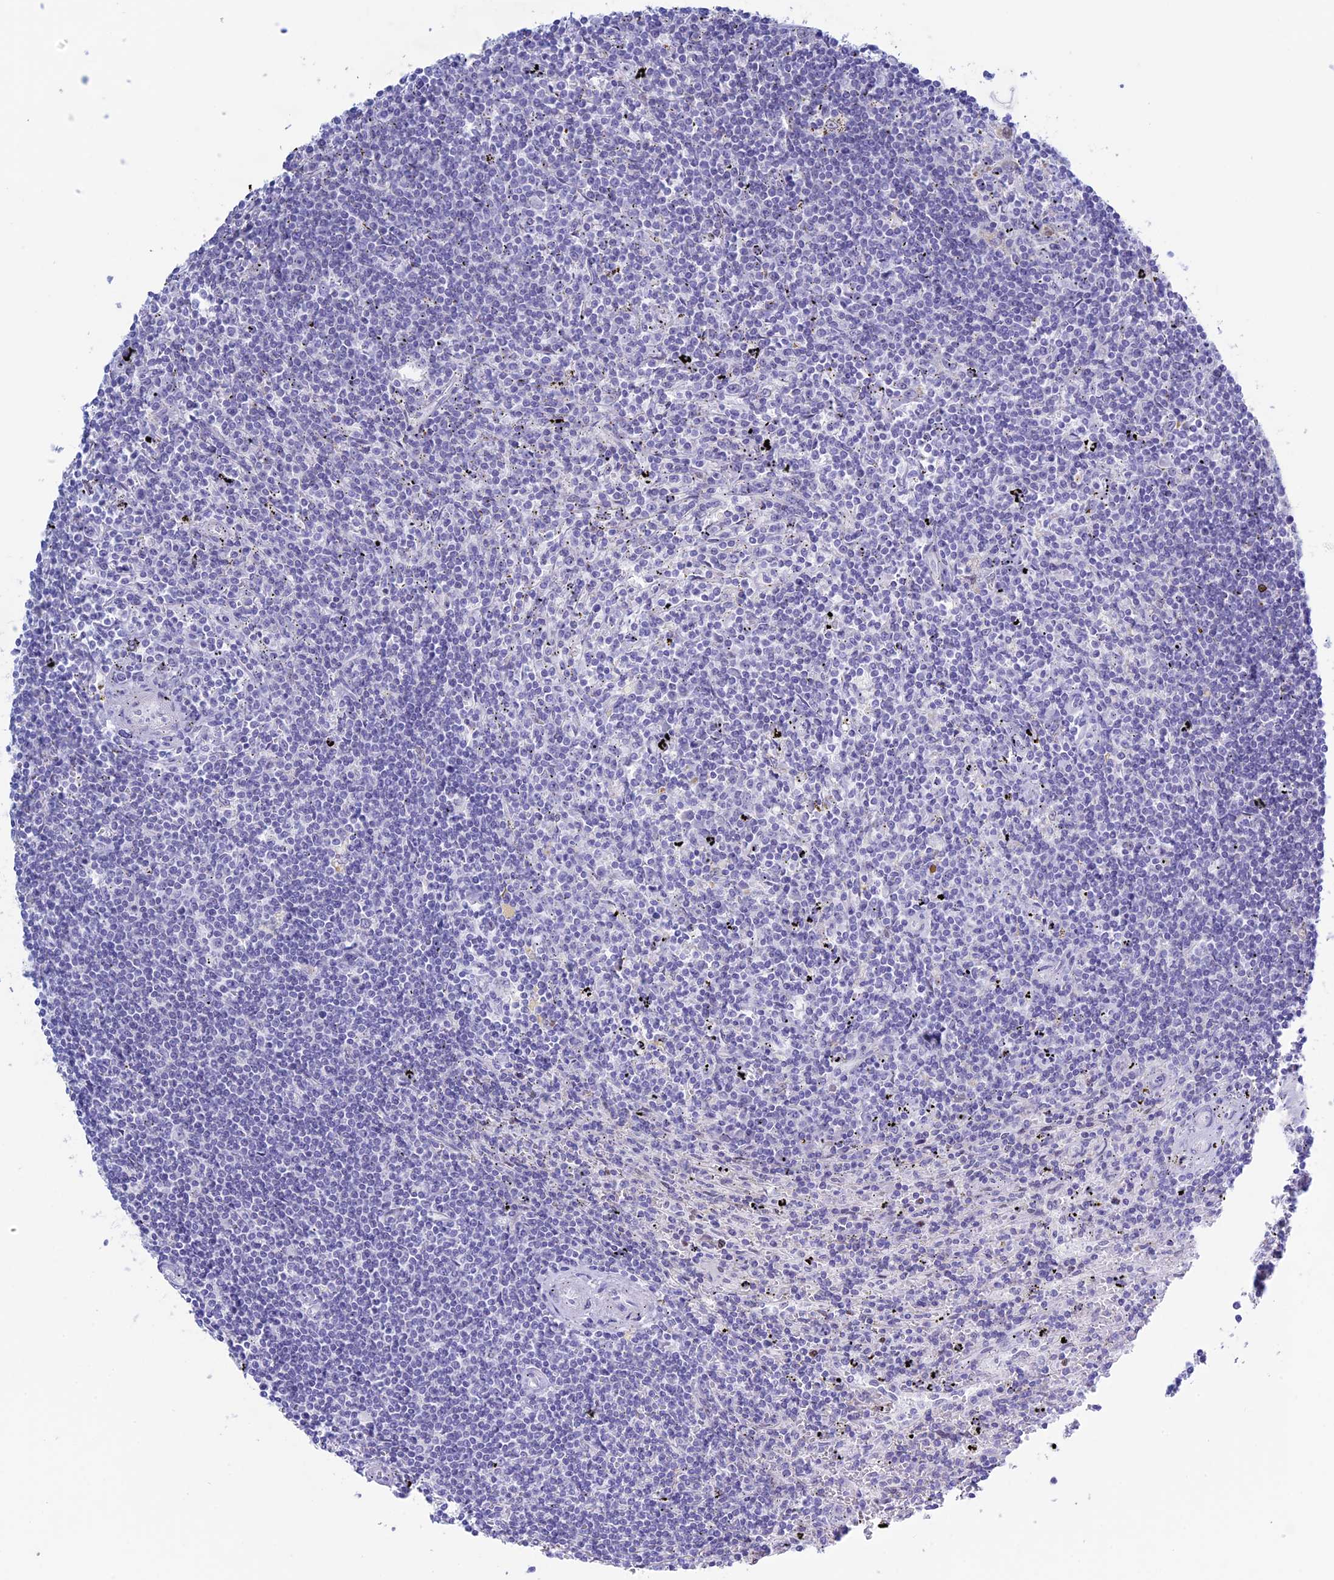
{"staining": {"intensity": "negative", "quantity": "none", "location": "none"}, "tissue": "lymphoma", "cell_type": "Tumor cells", "image_type": "cancer", "snomed": [{"axis": "morphology", "description": "Malignant lymphoma, non-Hodgkin's type, Low grade"}, {"axis": "topography", "description": "Spleen"}], "caption": "Immunohistochemistry photomicrograph of human malignant lymphoma, non-Hodgkin's type (low-grade) stained for a protein (brown), which displays no positivity in tumor cells.", "gene": "LHFPL2", "patient": {"sex": "male", "age": 76}}